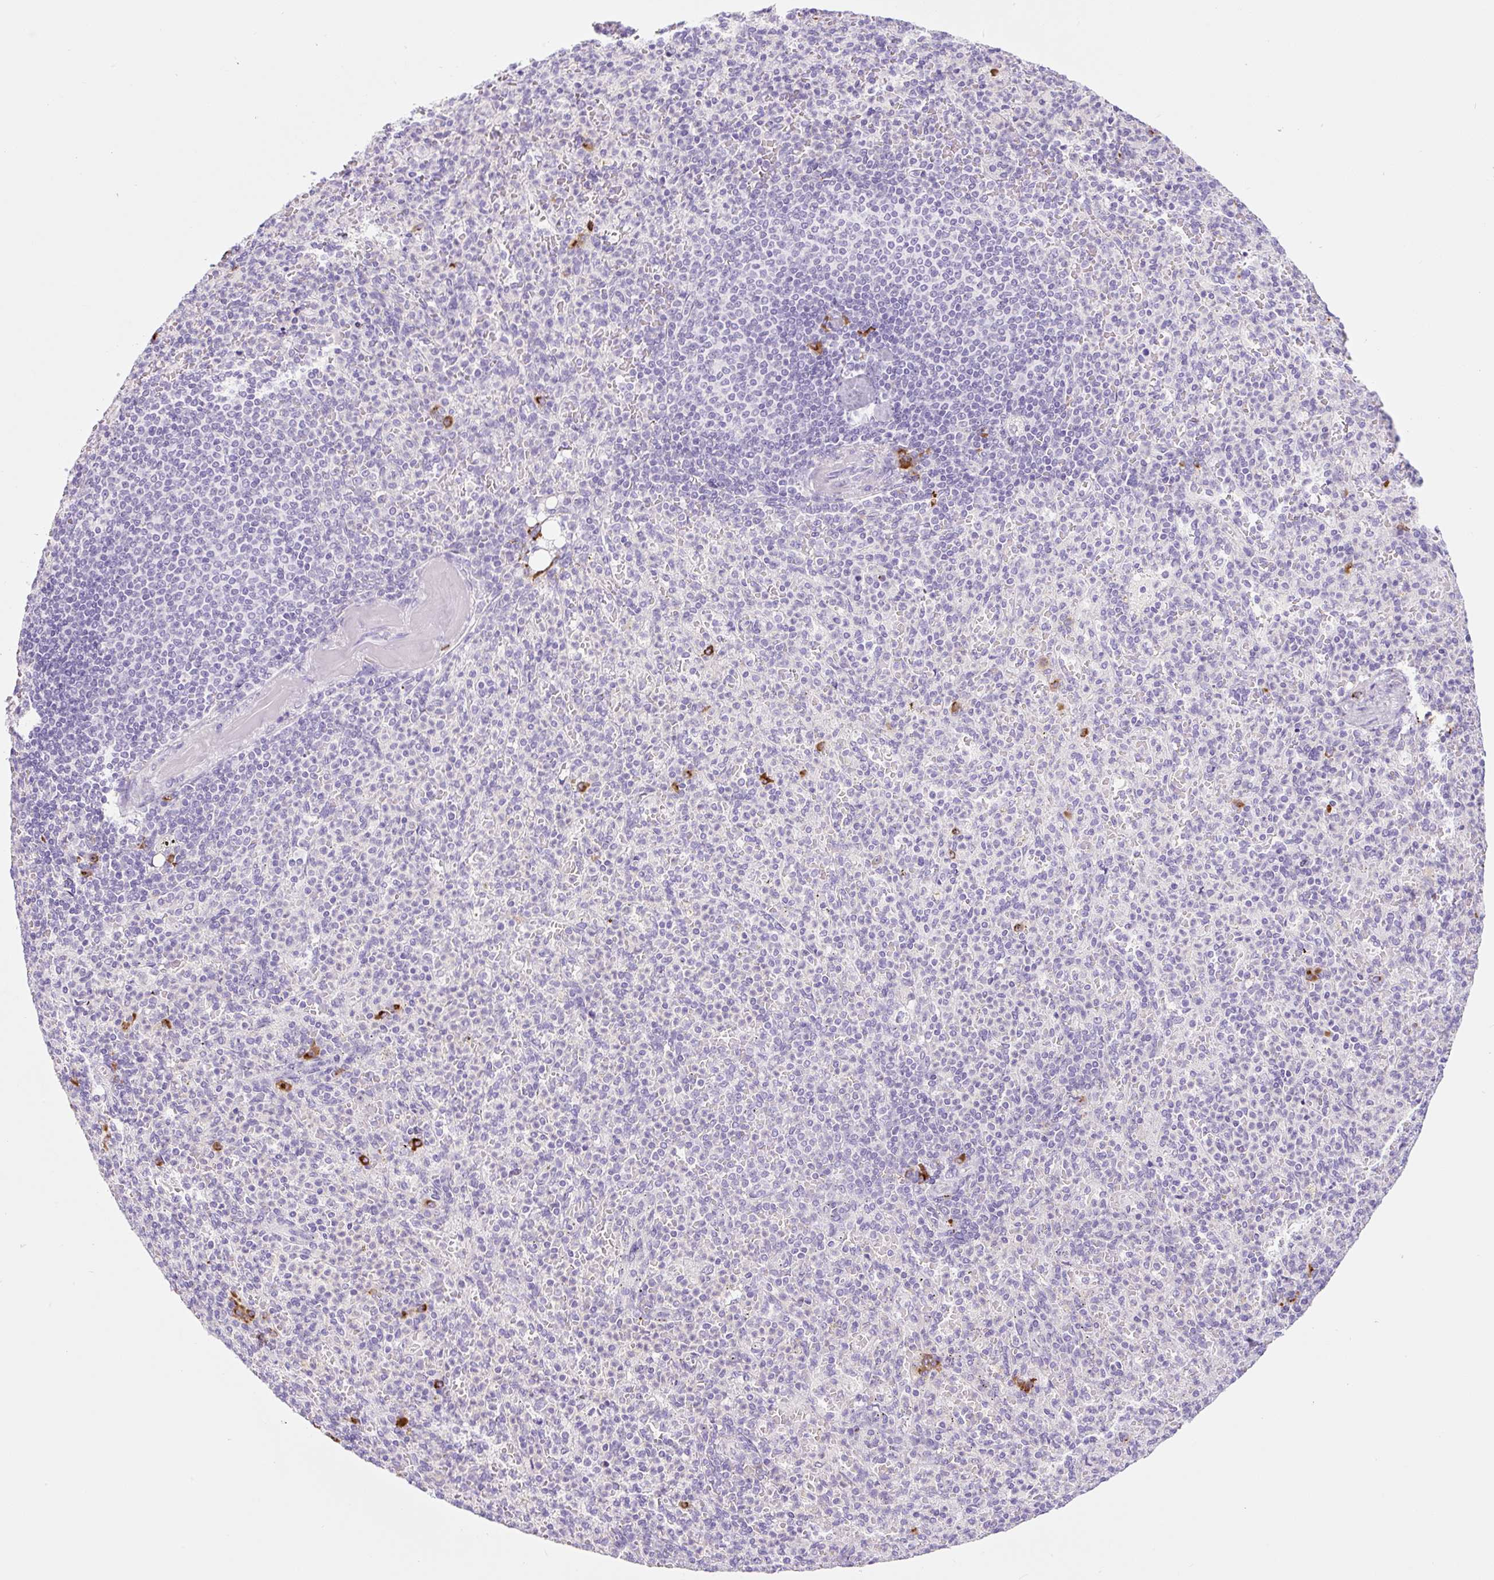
{"staining": {"intensity": "strong", "quantity": "<25%", "location": "cytoplasmic/membranous"}, "tissue": "spleen", "cell_type": "Cells in red pulp", "image_type": "normal", "snomed": [{"axis": "morphology", "description": "Normal tissue, NOS"}, {"axis": "topography", "description": "Spleen"}], "caption": "A medium amount of strong cytoplasmic/membranous expression is identified in approximately <25% of cells in red pulp in normal spleen. (DAB IHC with brightfield microscopy, high magnification).", "gene": "RNF212B", "patient": {"sex": "female", "age": 74}}